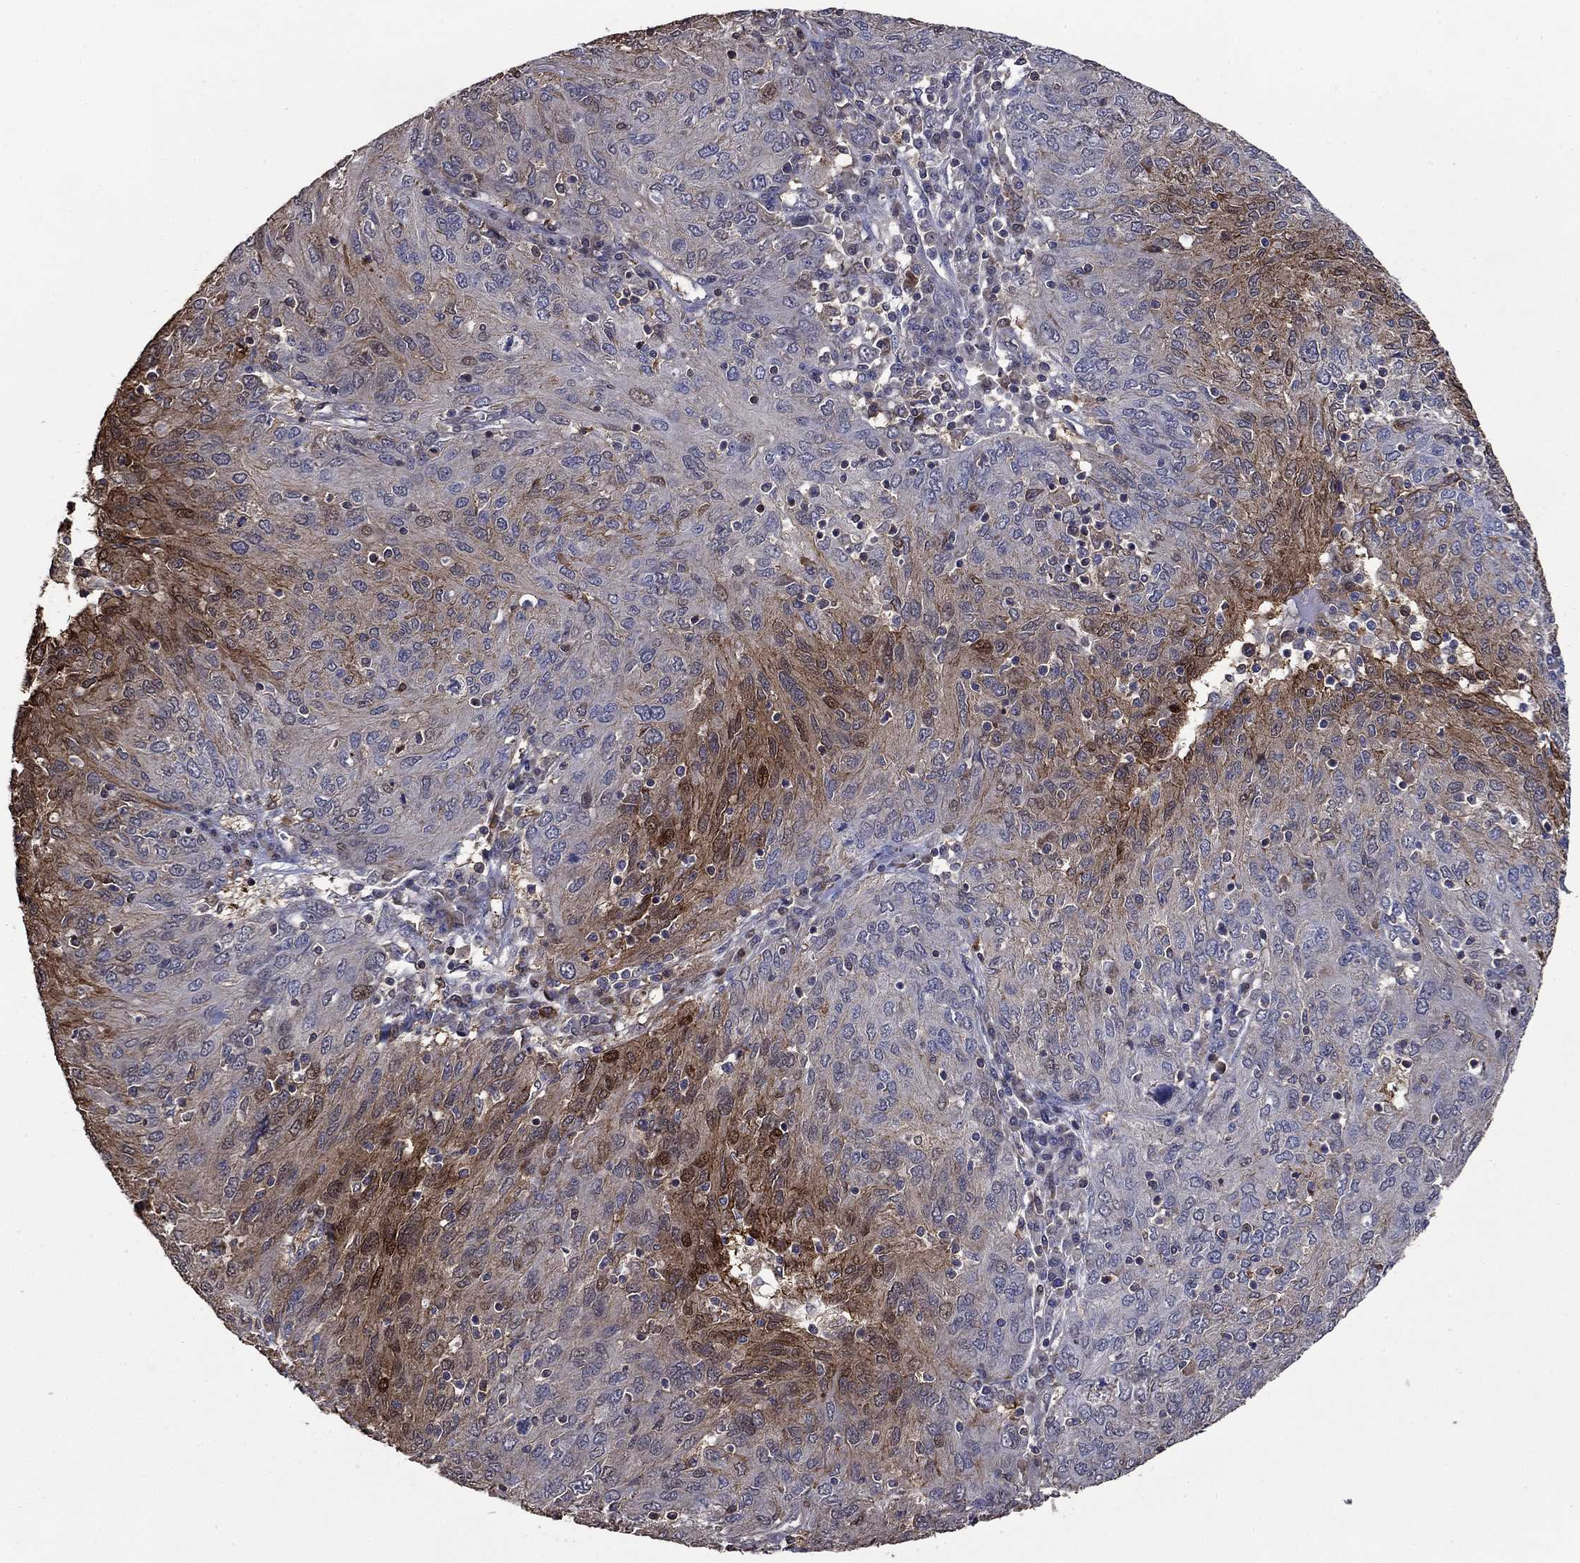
{"staining": {"intensity": "strong", "quantity": "<25%", "location": "cytoplasmic/membranous"}, "tissue": "ovarian cancer", "cell_type": "Tumor cells", "image_type": "cancer", "snomed": [{"axis": "morphology", "description": "Carcinoma, endometroid"}, {"axis": "topography", "description": "Ovary"}], "caption": "Immunohistochemical staining of human ovarian cancer exhibits strong cytoplasmic/membranous protein staining in about <25% of tumor cells. The protein of interest is shown in brown color, while the nuclei are stained blue.", "gene": "DVL1", "patient": {"sex": "female", "age": 50}}